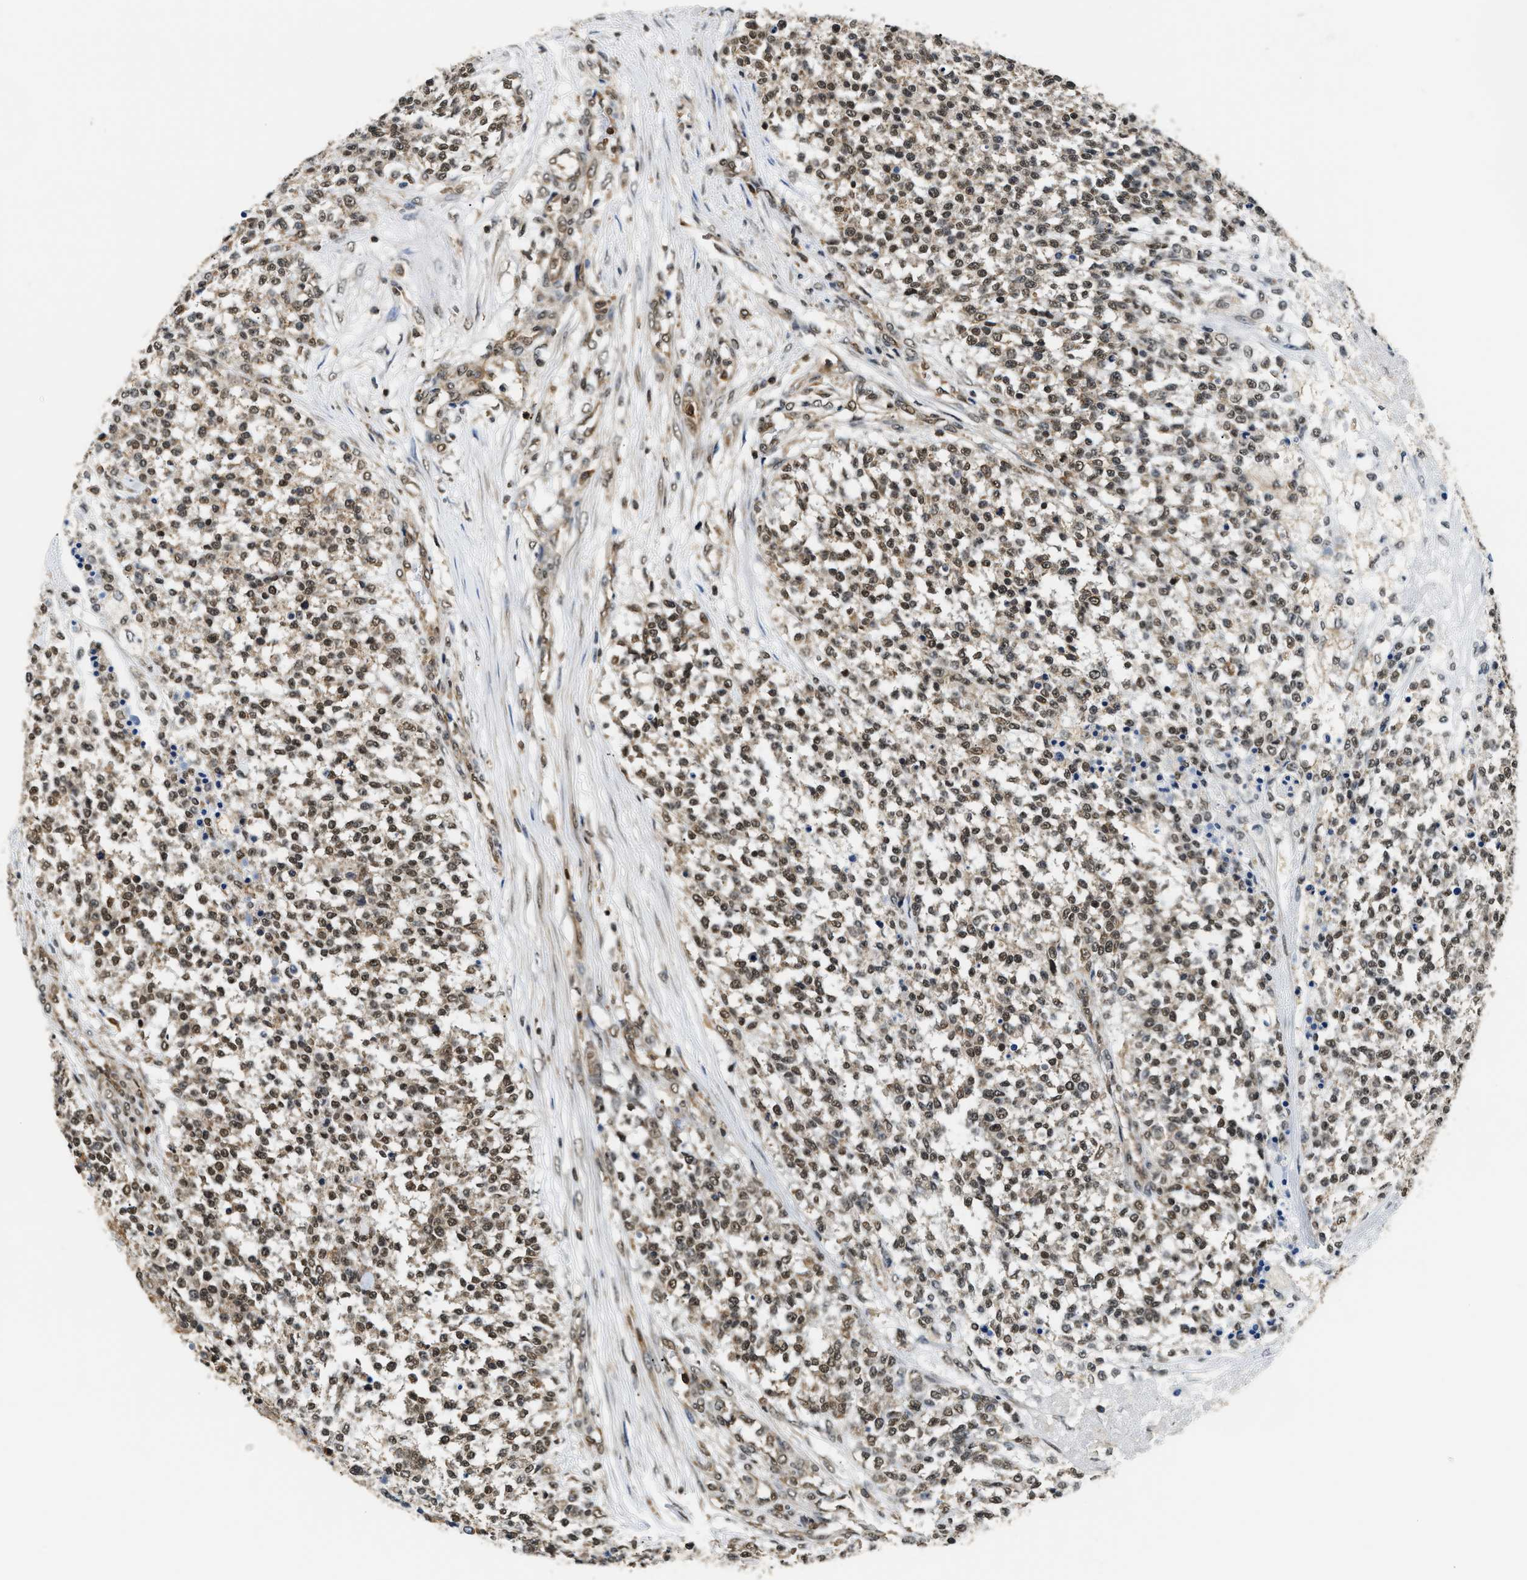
{"staining": {"intensity": "moderate", "quantity": ">75%", "location": "nuclear"}, "tissue": "testis cancer", "cell_type": "Tumor cells", "image_type": "cancer", "snomed": [{"axis": "morphology", "description": "Seminoma, NOS"}, {"axis": "topography", "description": "Testis"}], "caption": "A histopathology image of human seminoma (testis) stained for a protein demonstrates moderate nuclear brown staining in tumor cells. (Stains: DAB in brown, nuclei in blue, Microscopy: brightfield microscopy at high magnification).", "gene": "STK10", "patient": {"sex": "male", "age": 59}}